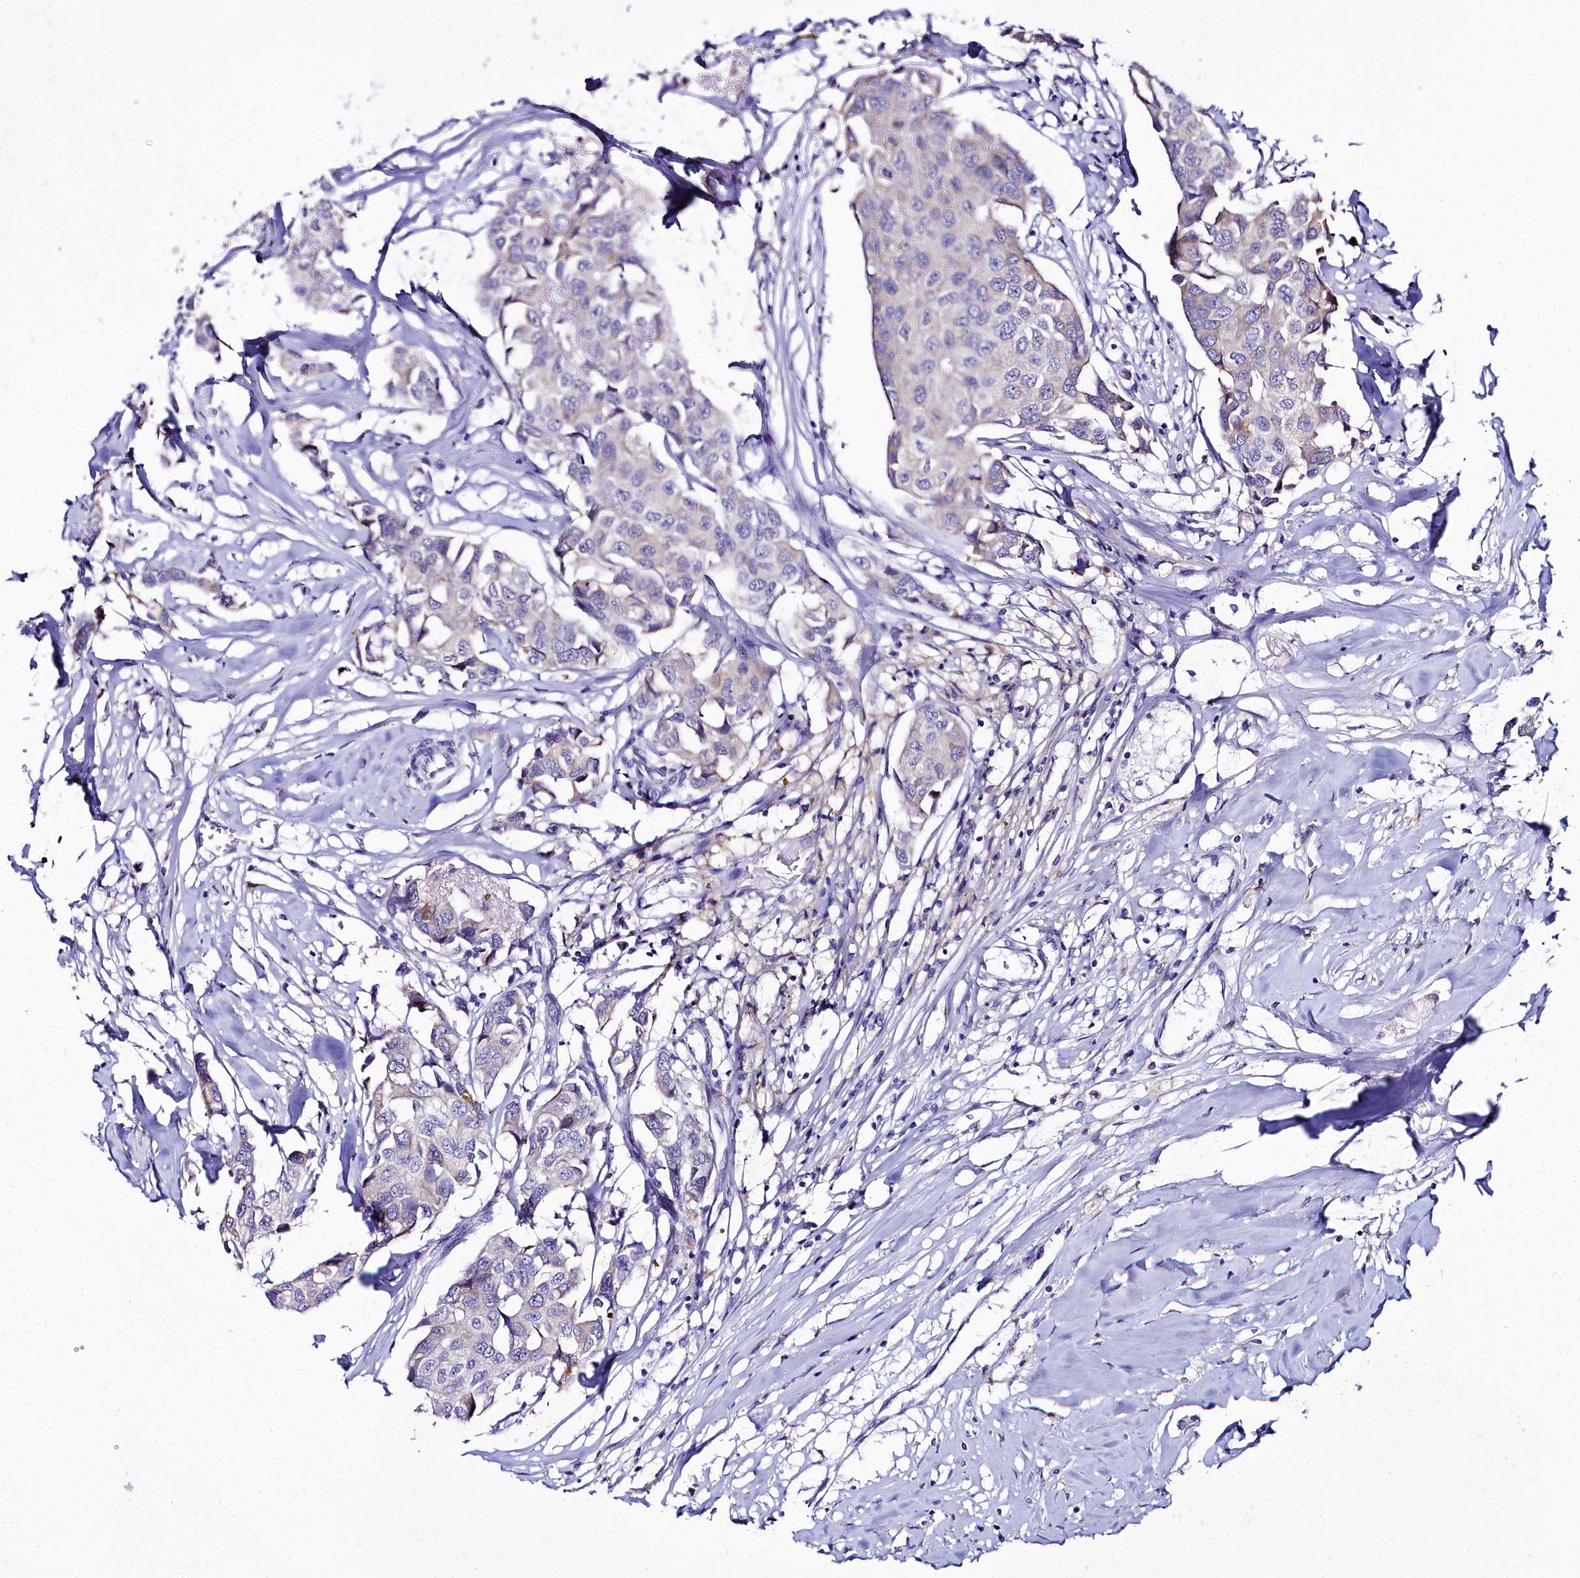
{"staining": {"intensity": "moderate", "quantity": "<25%", "location": "cytoplasmic/membranous"}, "tissue": "breast cancer", "cell_type": "Tumor cells", "image_type": "cancer", "snomed": [{"axis": "morphology", "description": "Duct carcinoma"}, {"axis": "topography", "description": "Breast"}], "caption": "Protein staining of breast infiltrating ductal carcinoma tissue shows moderate cytoplasmic/membranous expression in about <25% of tumor cells. (brown staining indicates protein expression, while blue staining denotes nuclei).", "gene": "ELAPOR2", "patient": {"sex": "female", "age": 80}}